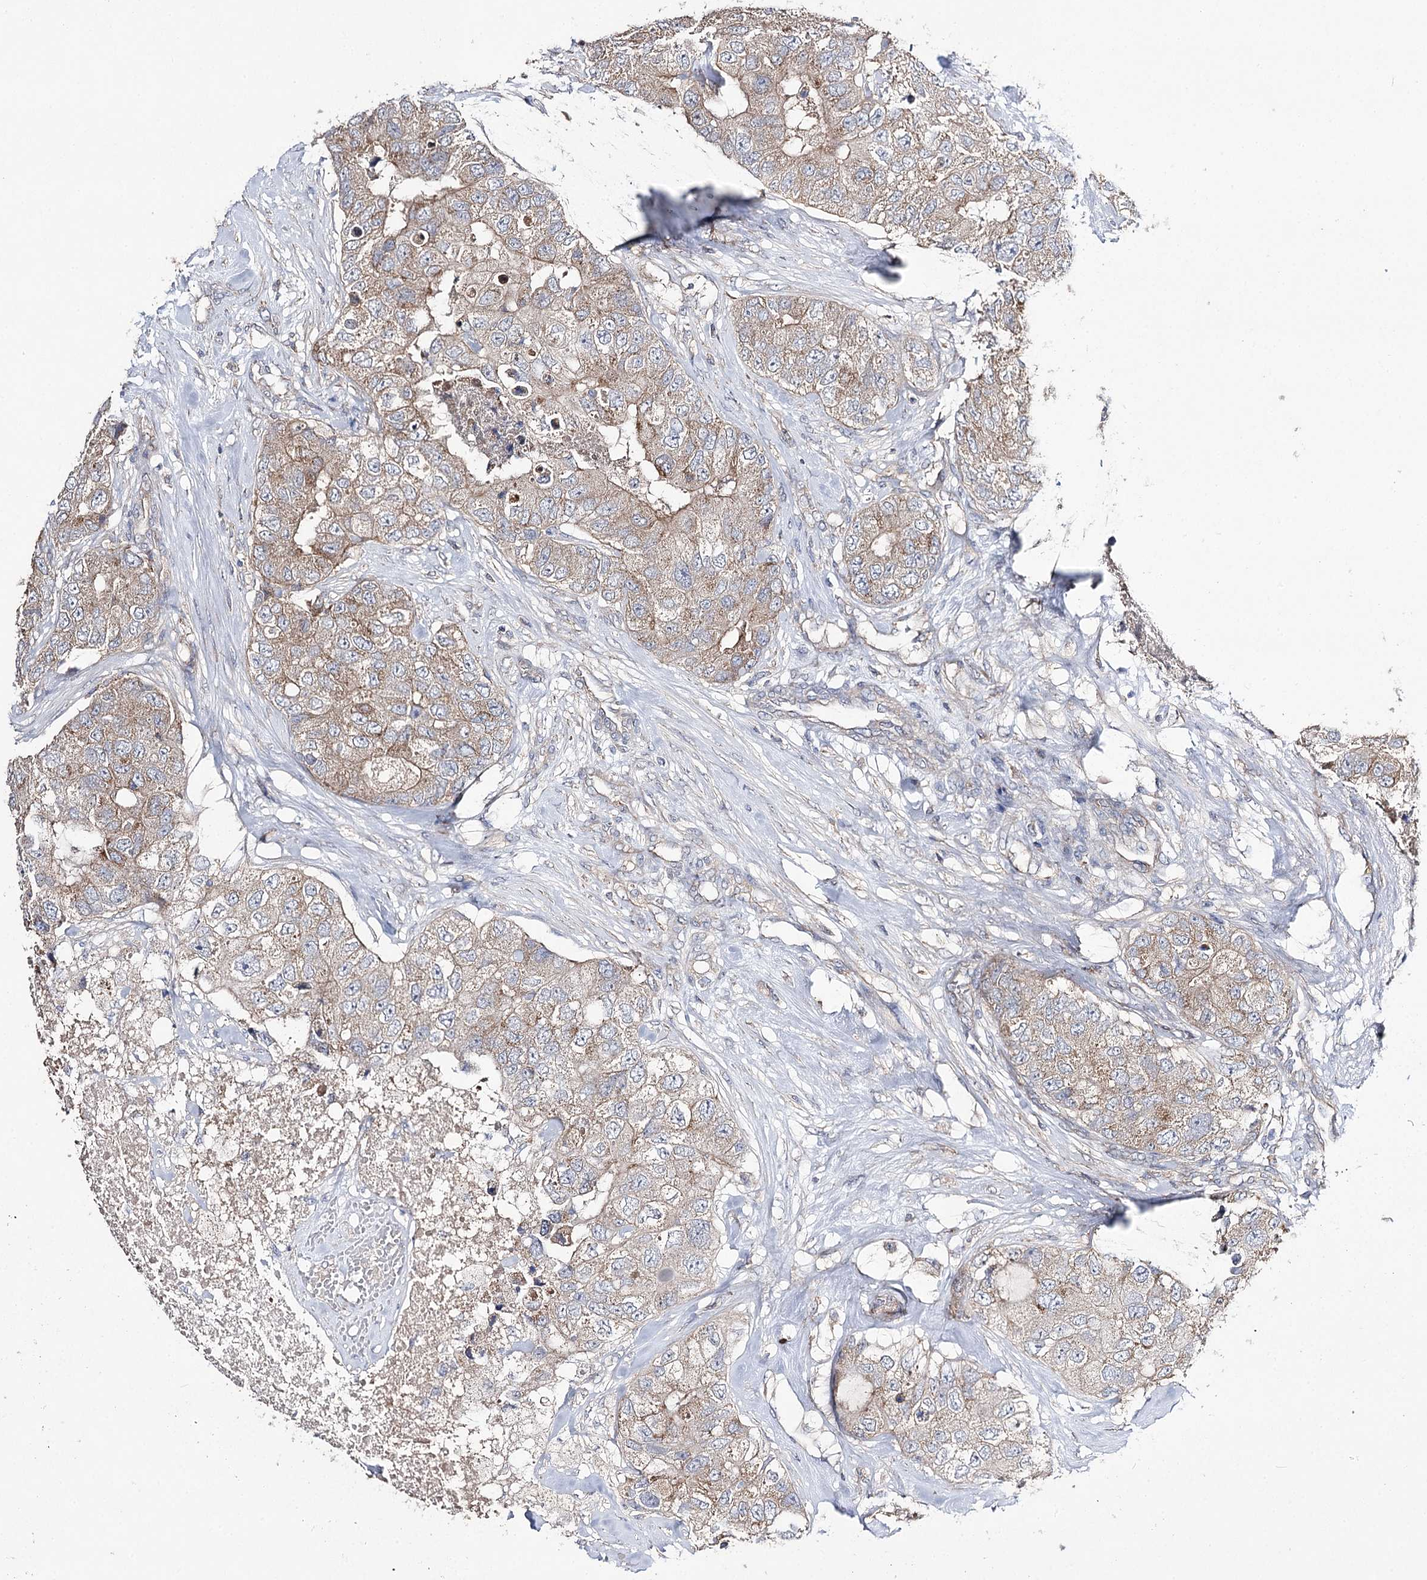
{"staining": {"intensity": "weak", "quantity": ">75%", "location": "cytoplasmic/membranous"}, "tissue": "breast cancer", "cell_type": "Tumor cells", "image_type": "cancer", "snomed": [{"axis": "morphology", "description": "Duct carcinoma"}, {"axis": "topography", "description": "Breast"}], "caption": "Protein staining of invasive ductal carcinoma (breast) tissue demonstrates weak cytoplasmic/membranous staining in about >75% of tumor cells.", "gene": "AURKC", "patient": {"sex": "female", "age": 62}}